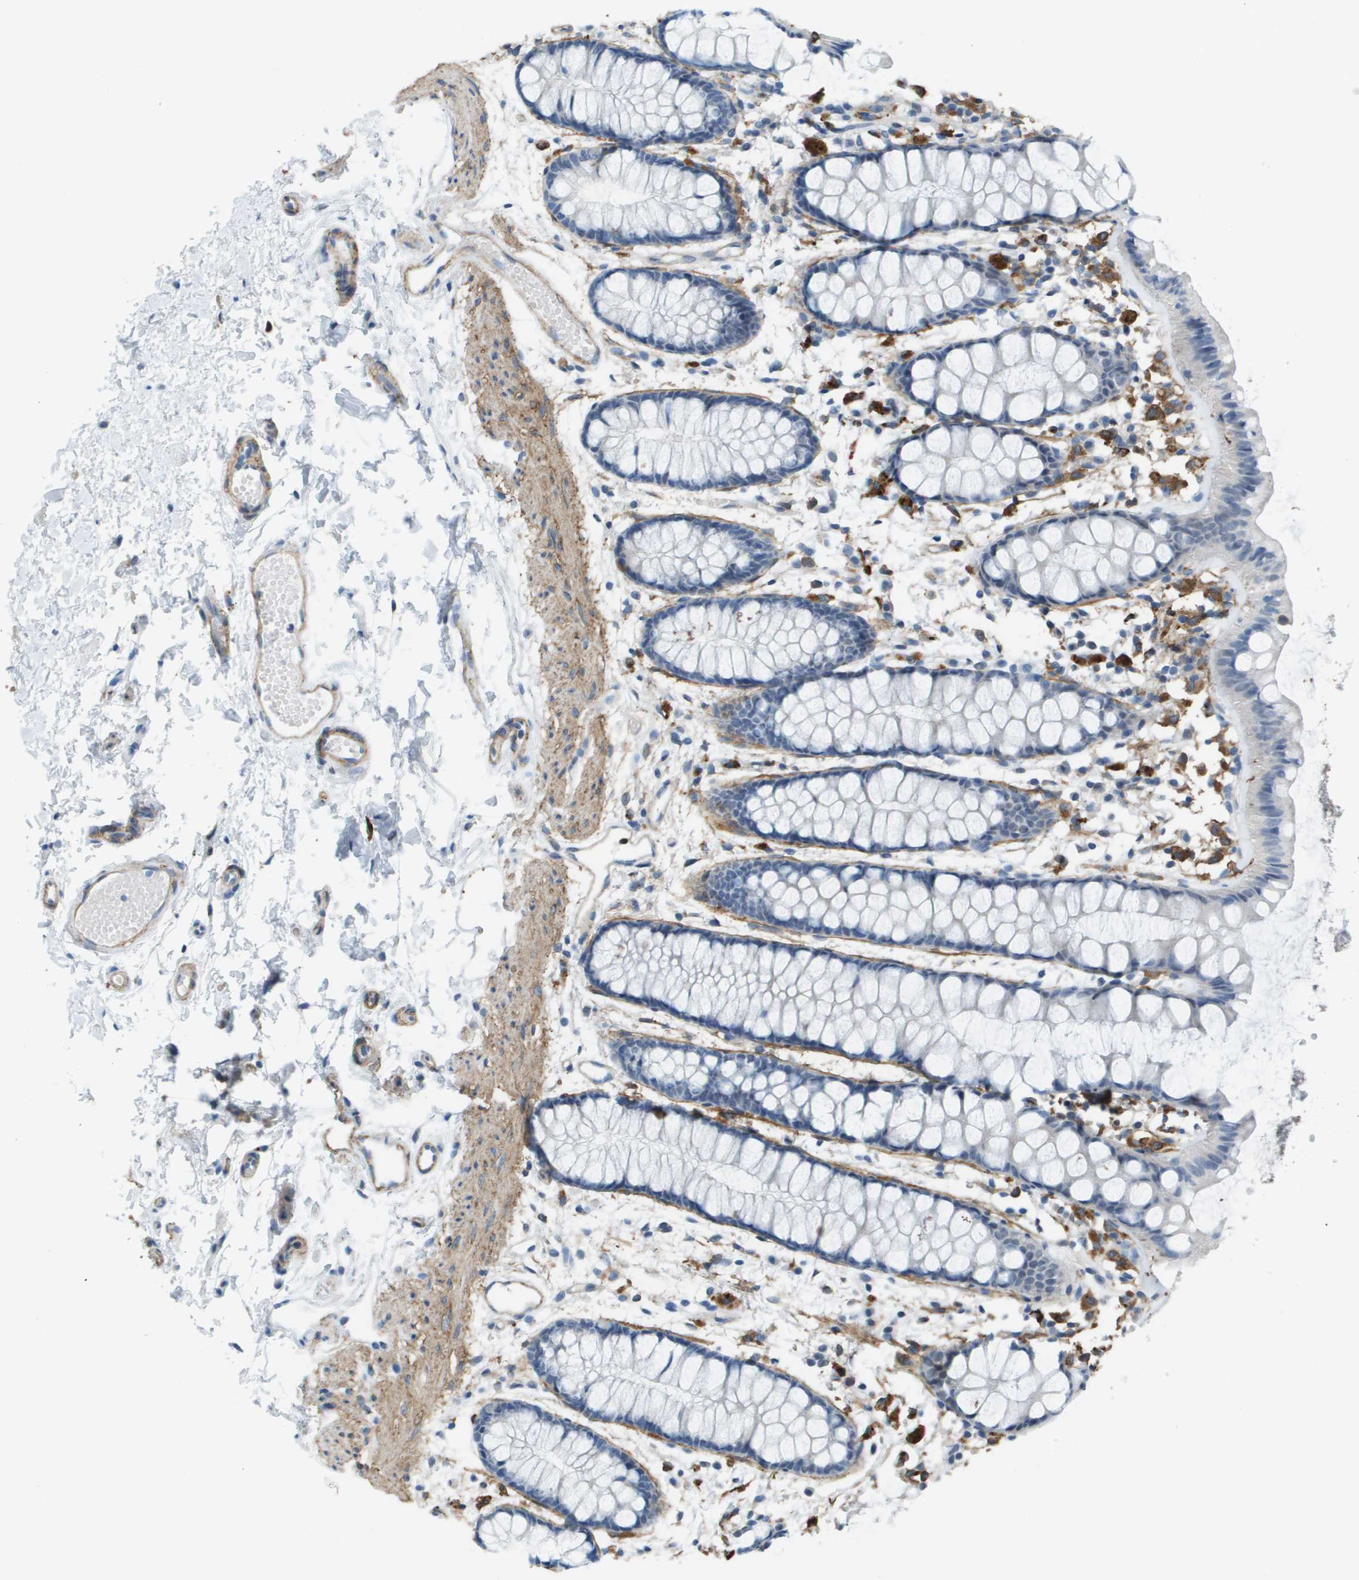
{"staining": {"intensity": "negative", "quantity": "none", "location": "none"}, "tissue": "rectum", "cell_type": "Glandular cells", "image_type": "normal", "snomed": [{"axis": "morphology", "description": "Normal tissue, NOS"}, {"axis": "topography", "description": "Rectum"}], "caption": "An image of rectum stained for a protein exhibits no brown staining in glandular cells. The staining is performed using DAB (3,3'-diaminobenzidine) brown chromogen with nuclei counter-stained in using hematoxylin.", "gene": "ZBTB43", "patient": {"sex": "female", "age": 66}}